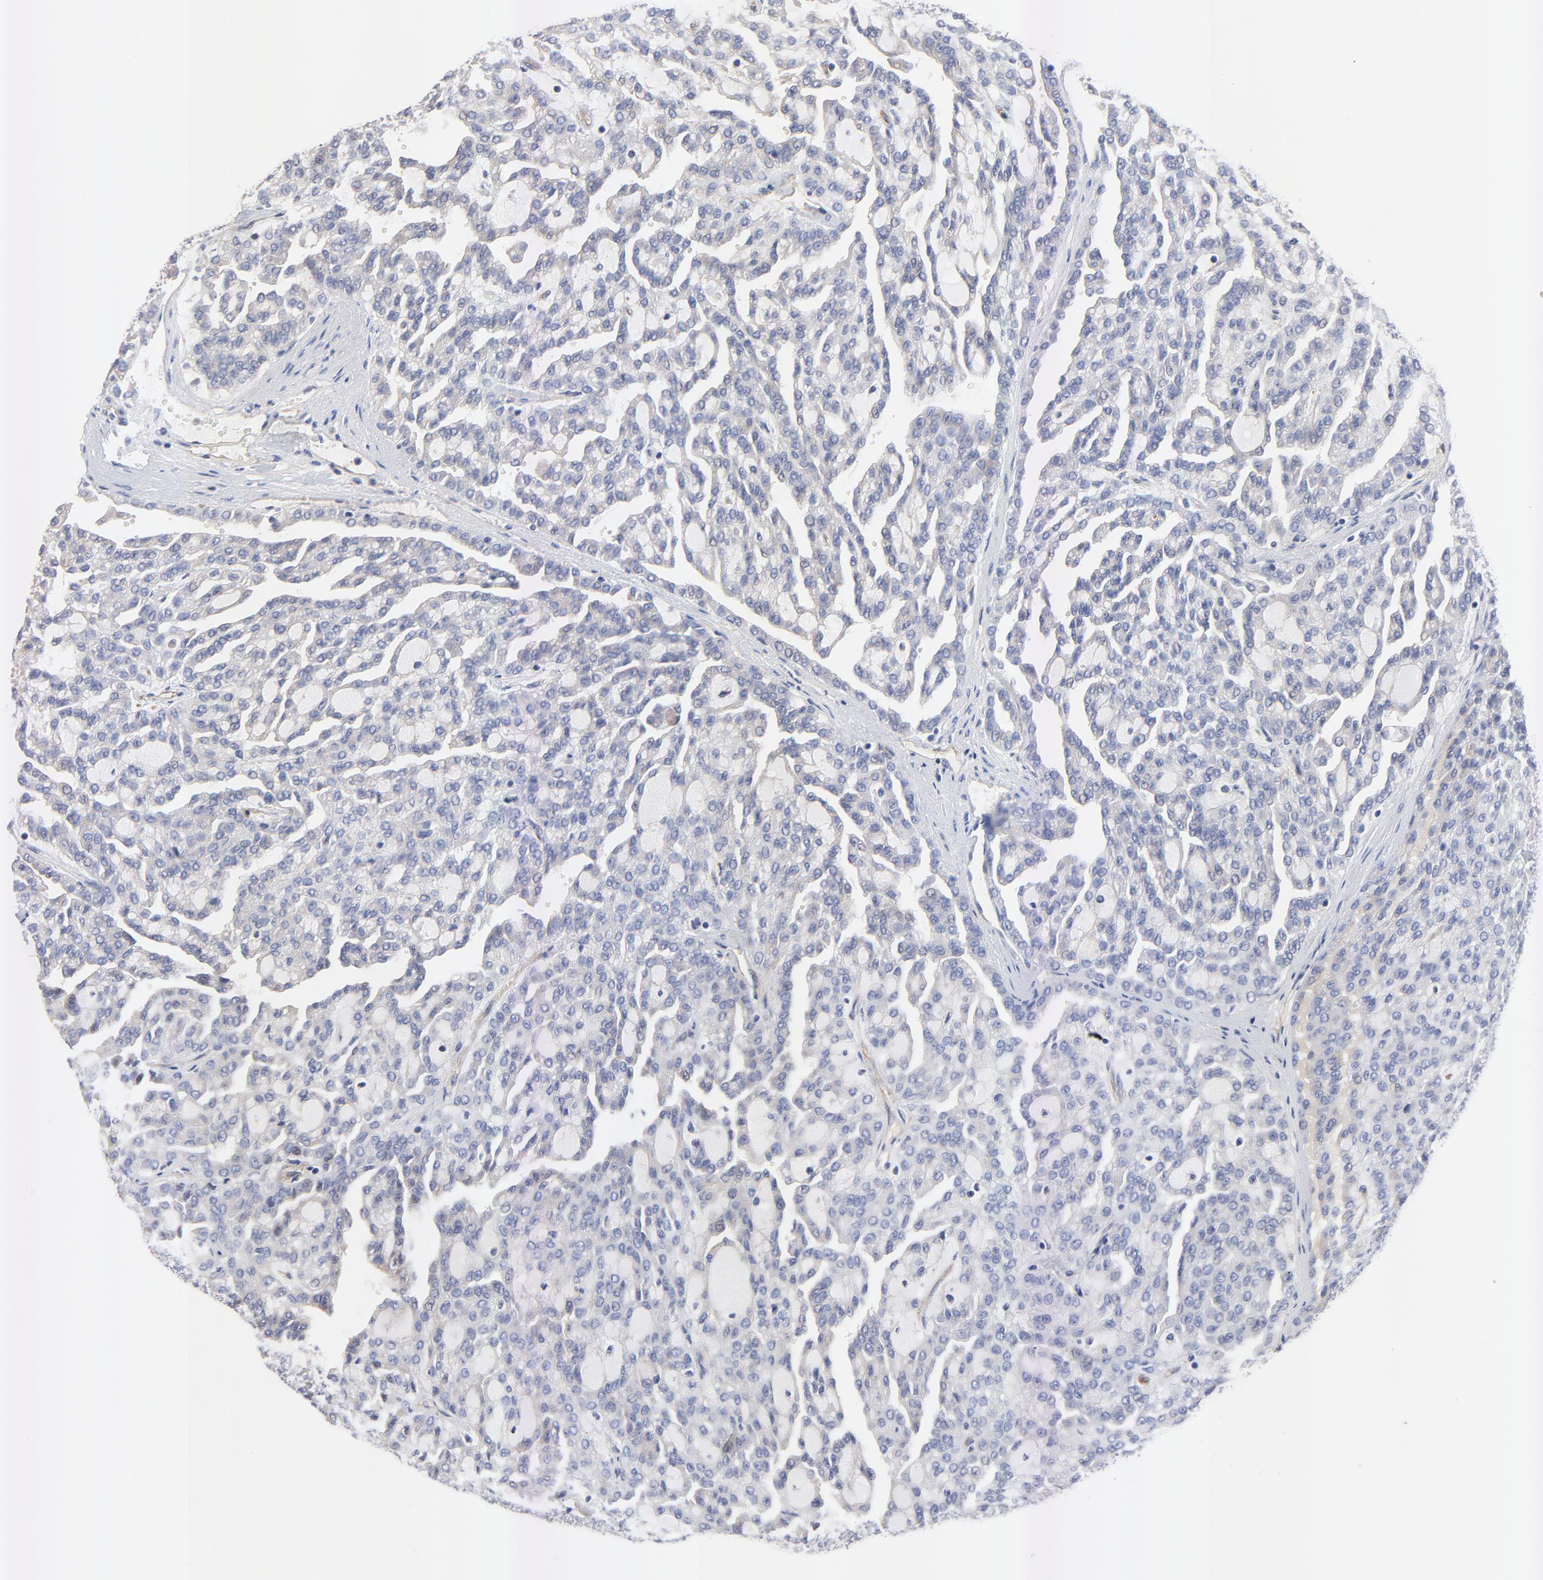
{"staining": {"intensity": "negative", "quantity": "none", "location": "none"}, "tissue": "renal cancer", "cell_type": "Tumor cells", "image_type": "cancer", "snomed": [{"axis": "morphology", "description": "Adenocarcinoma, NOS"}, {"axis": "topography", "description": "Kidney"}], "caption": "DAB immunohistochemical staining of human renal cancer (adenocarcinoma) displays no significant staining in tumor cells.", "gene": "FBXL2", "patient": {"sex": "male", "age": 63}}